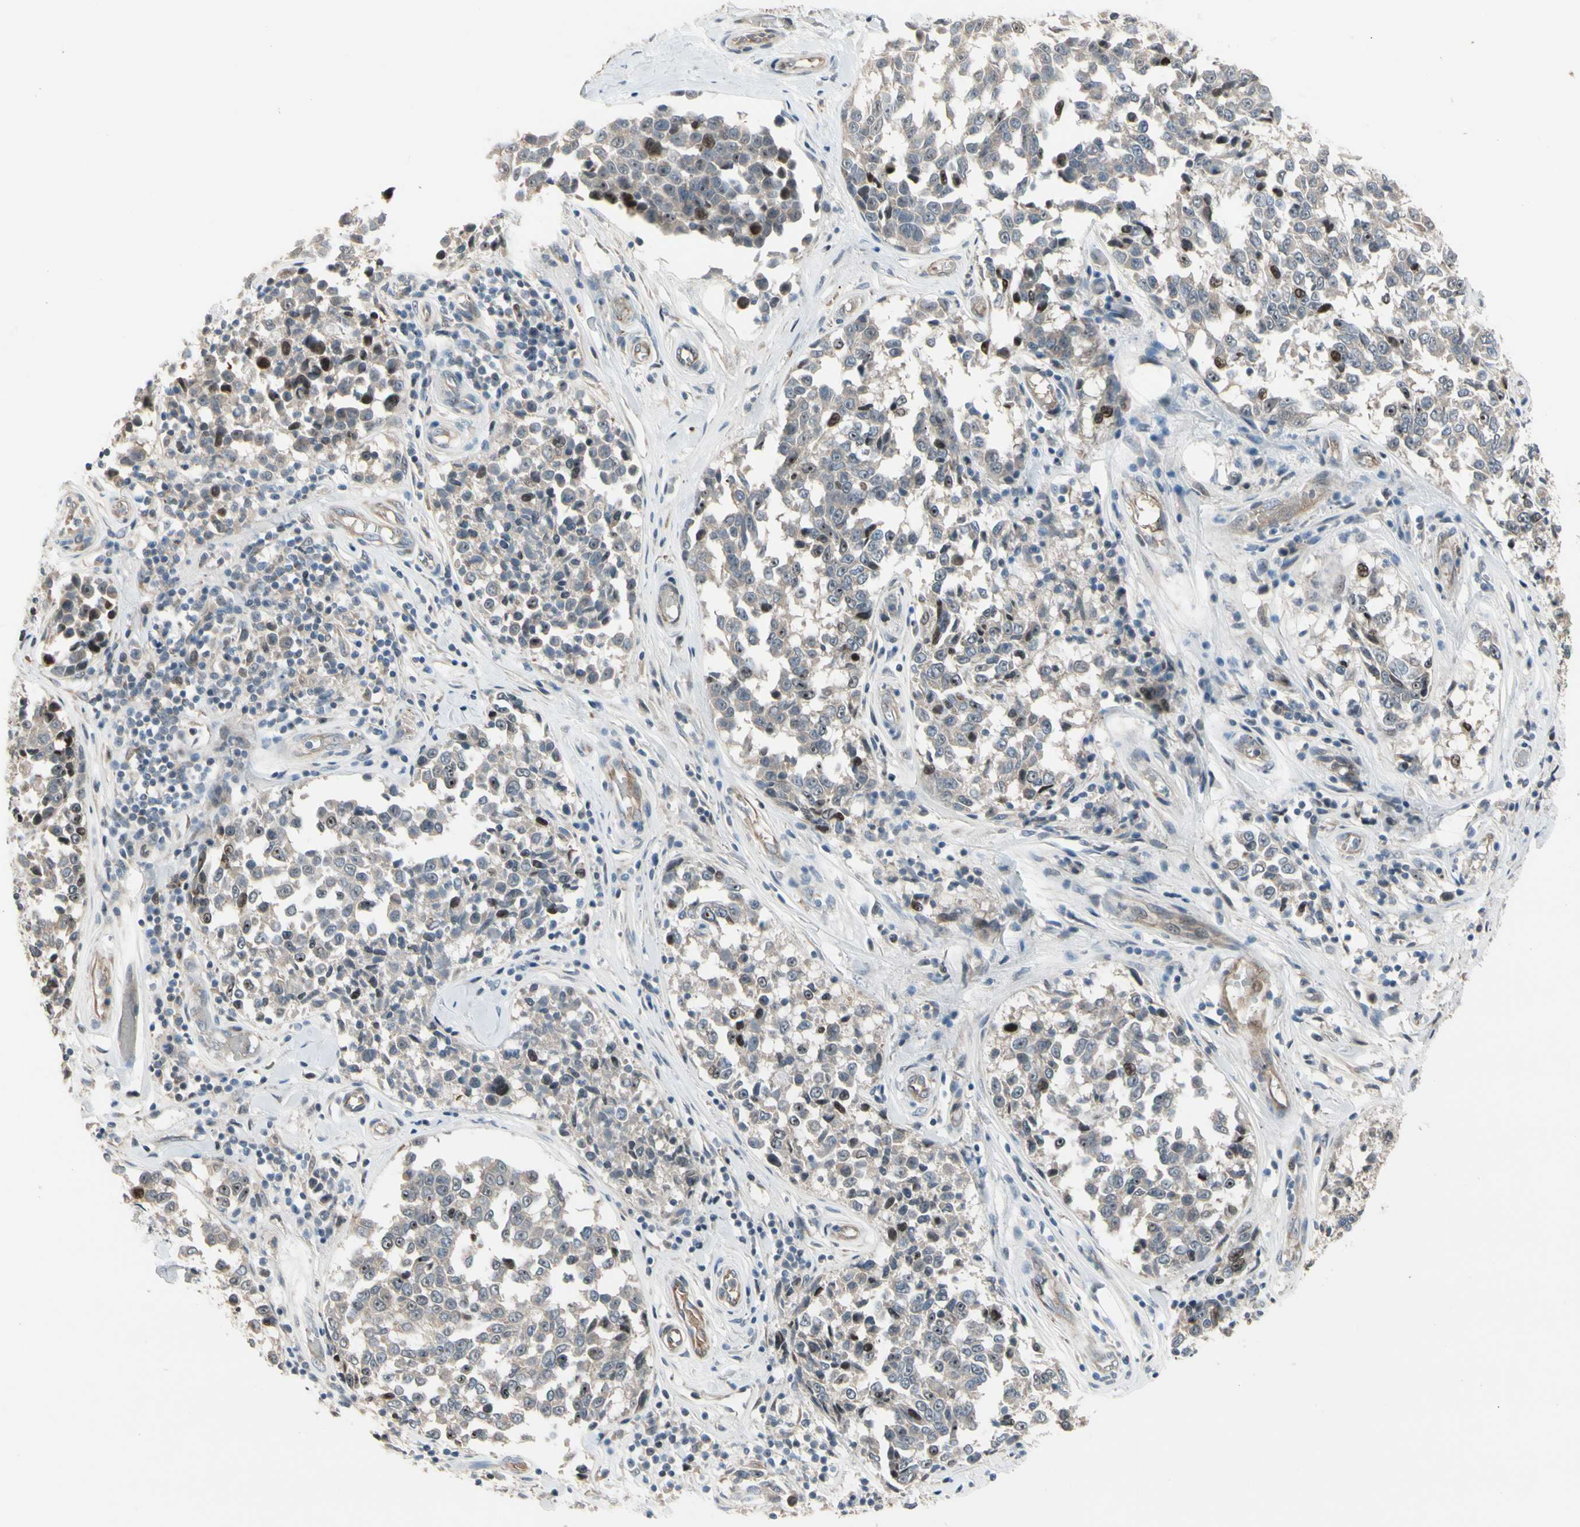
{"staining": {"intensity": "moderate", "quantity": "<25%", "location": "nuclear"}, "tissue": "melanoma", "cell_type": "Tumor cells", "image_type": "cancer", "snomed": [{"axis": "morphology", "description": "Malignant melanoma, NOS"}, {"axis": "topography", "description": "Skin"}], "caption": "Melanoma stained with a protein marker displays moderate staining in tumor cells.", "gene": "SNX29", "patient": {"sex": "female", "age": 64}}